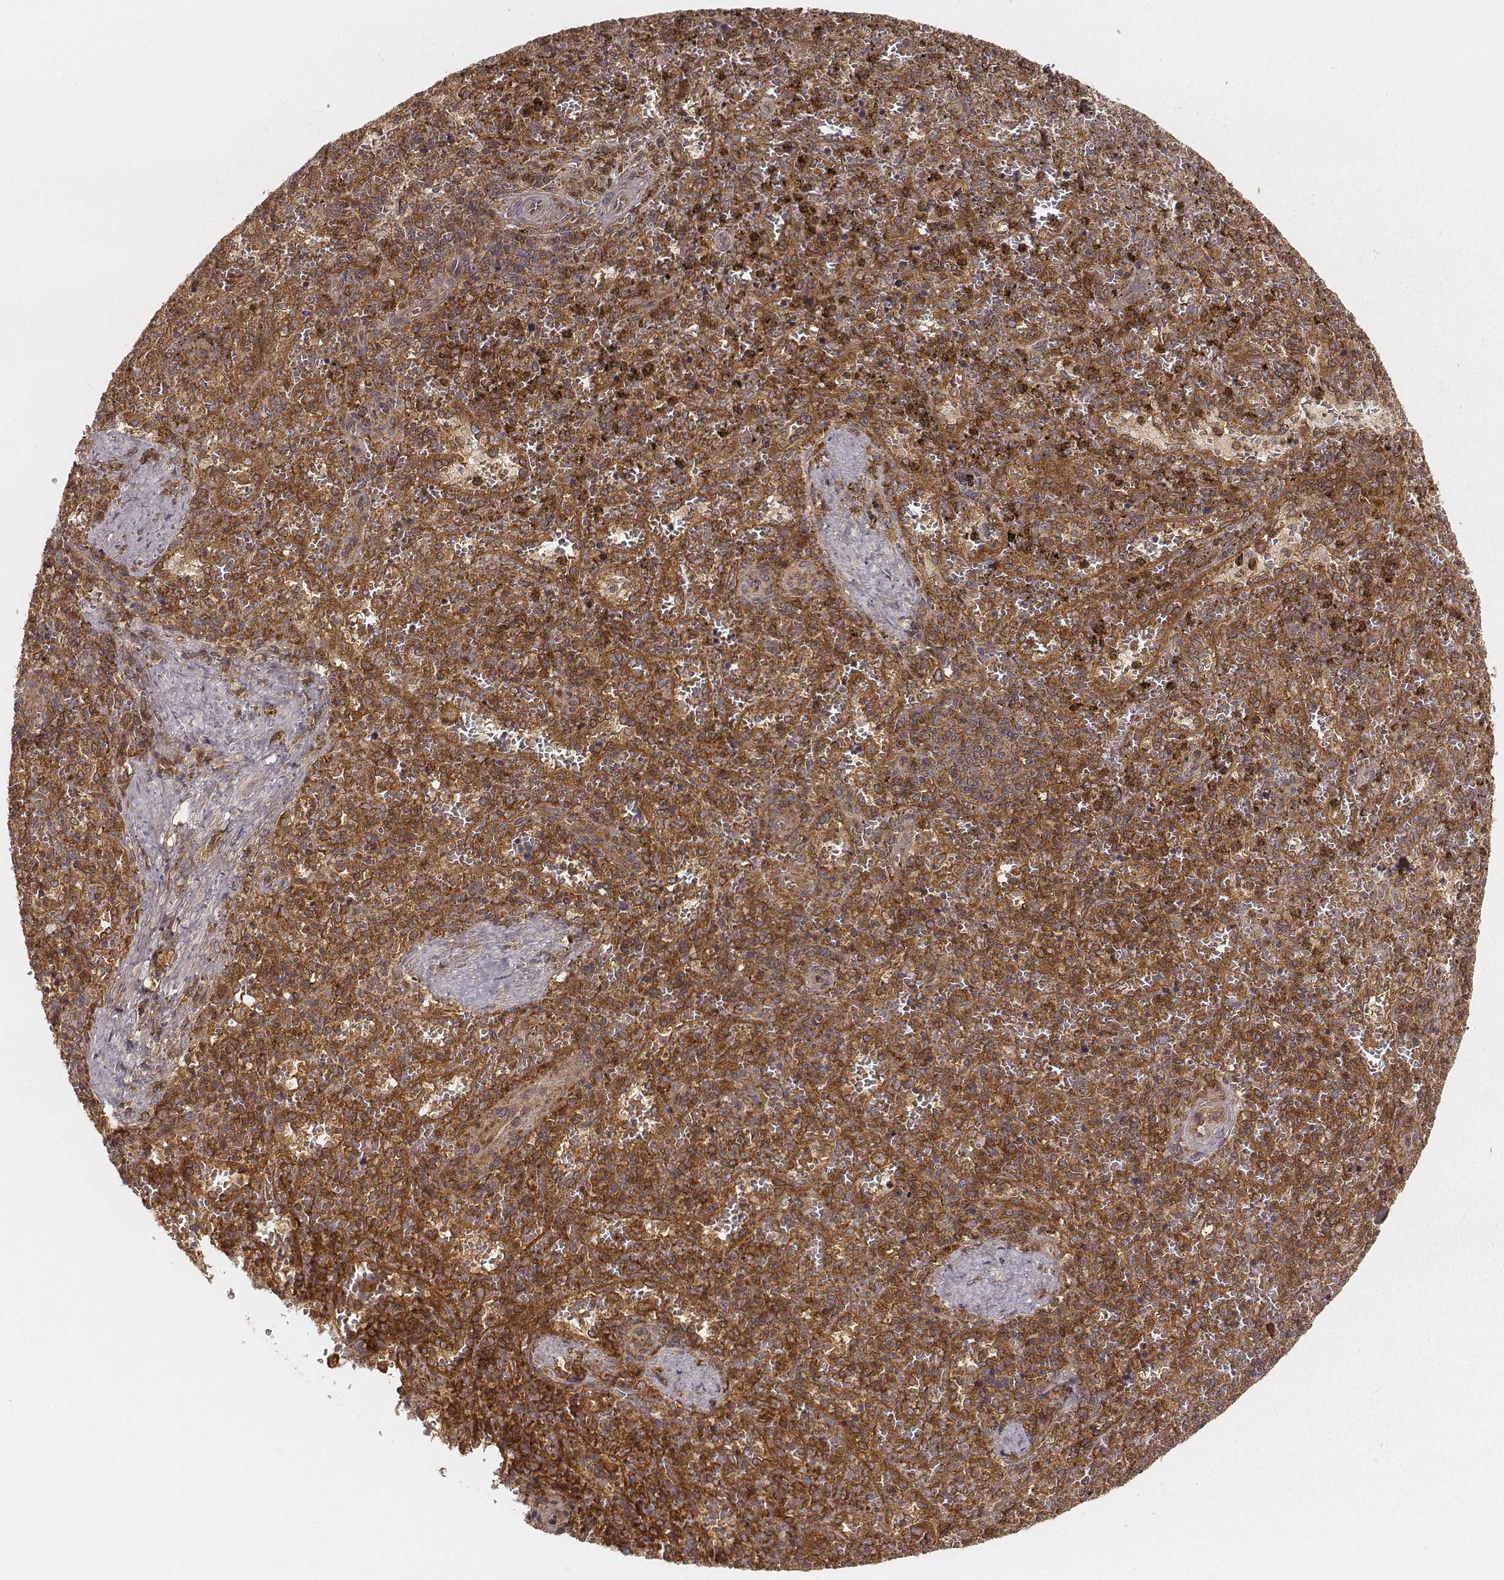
{"staining": {"intensity": "strong", "quantity": ">75%", "location": "cytoplasmic/membranous"}, "tissue": "spleen", "cell_type": "Cells in red pulp", "image_type": "normal", "snomed": [{"axis": "morphology", "description": "Normal tissue, NOS"}, {"axis": "topography", "description": "Spleen"}], "caption": "Protein staining demonstrates strong cytoplasmic/membranous positivity in about >75% of cells in red pulp in unremarkable spleen.", "gene": "VPS26A", "patient": {"sex": "female", "age": 50}}